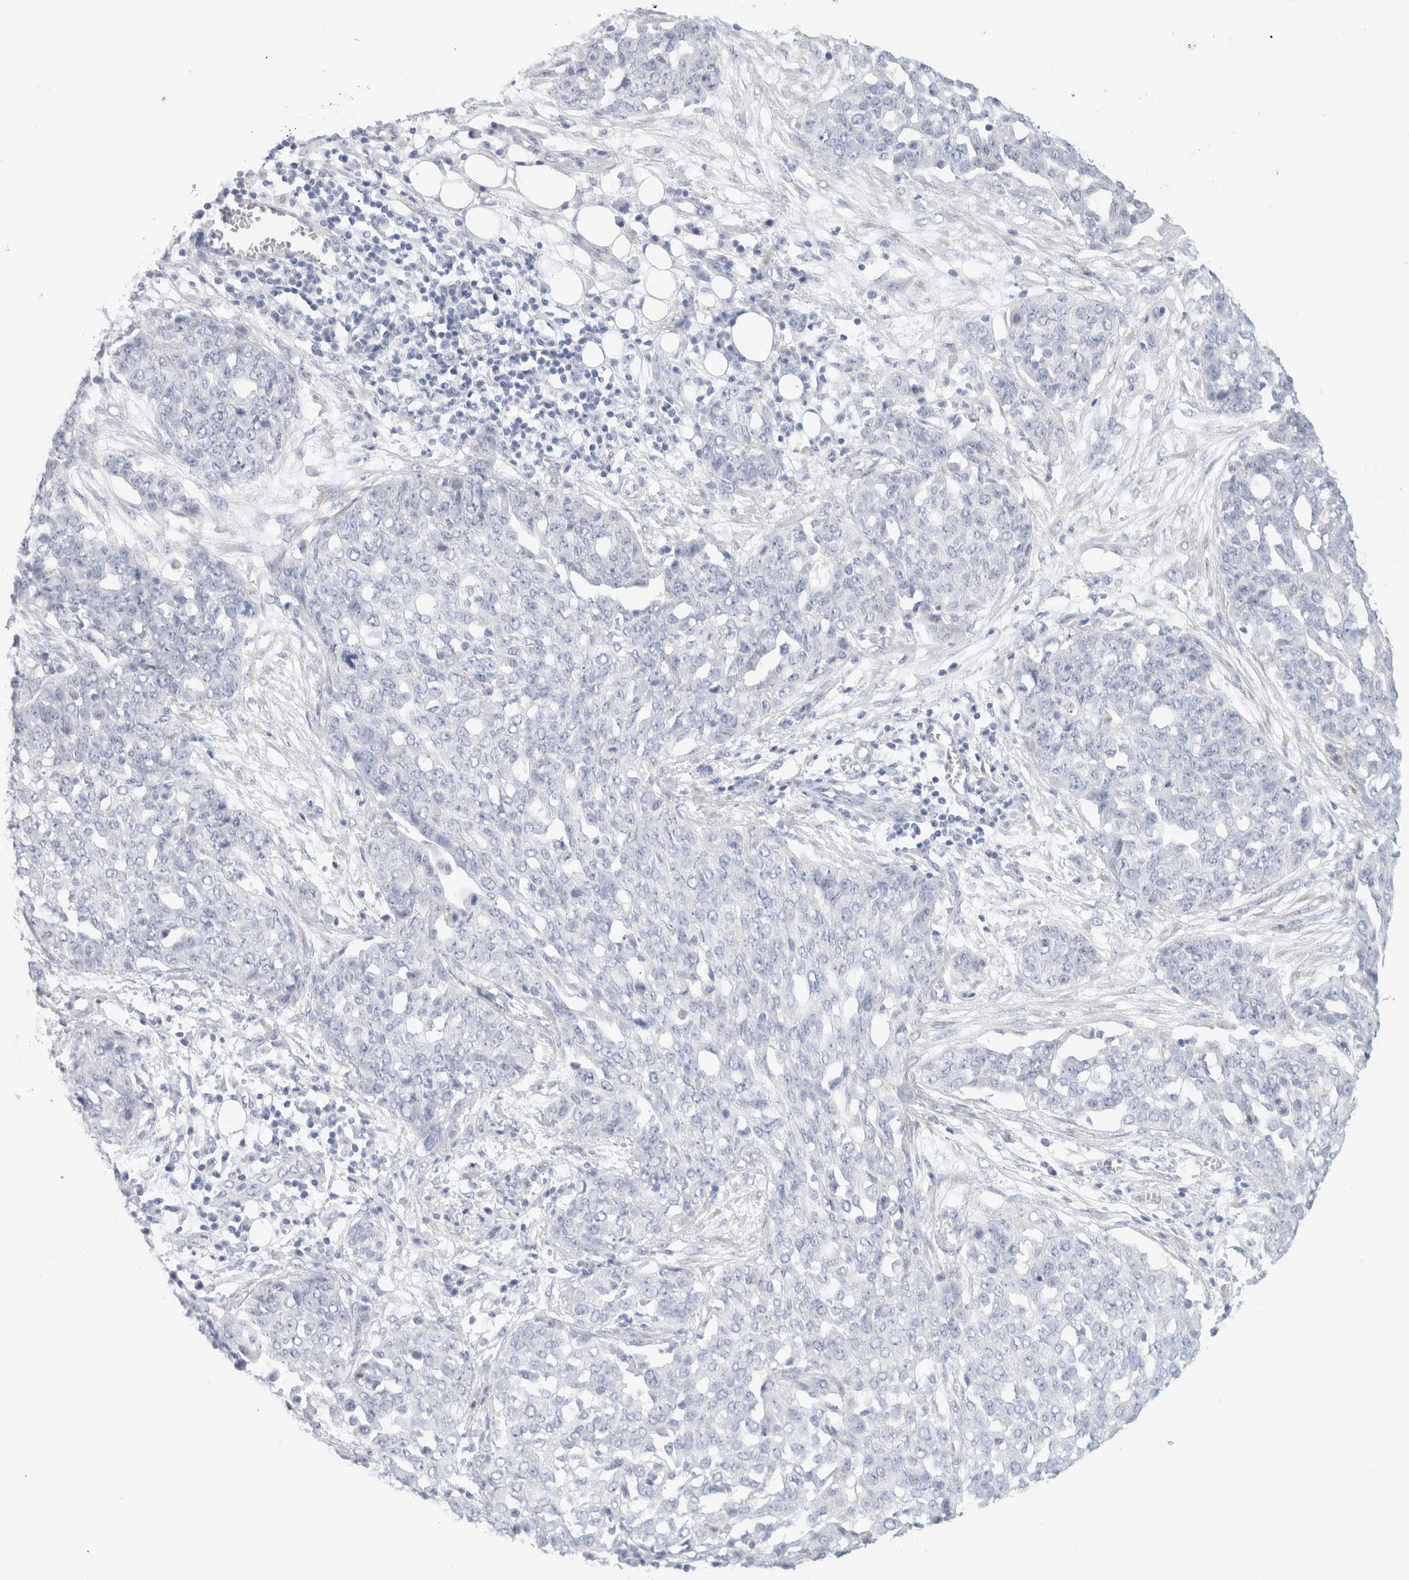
{"staining": {"intensity": "negative", "quantity": "none", "location": "none"}, "tissue": "ovarian cancer", "cell_type": "Tumor cells", "image_type": "cancer", "snomed": [{"axis": "morphology", "description": "Cystadenocarcinoma, serous, NOS"}, {"axis": "topography", "description": "Soft tissue"}, {"axis": "topography", "description": "Ovary"}], "caption": "Immunohistochemical staining of ovarian cancer reveals no significant staining in tumor cells. (DAB (3,3'-diaminobenzidine) immunohistochemistry (IHC), high magnification).", "gene": "RTN4", "patient": {"sex": "female", "age": 57}}